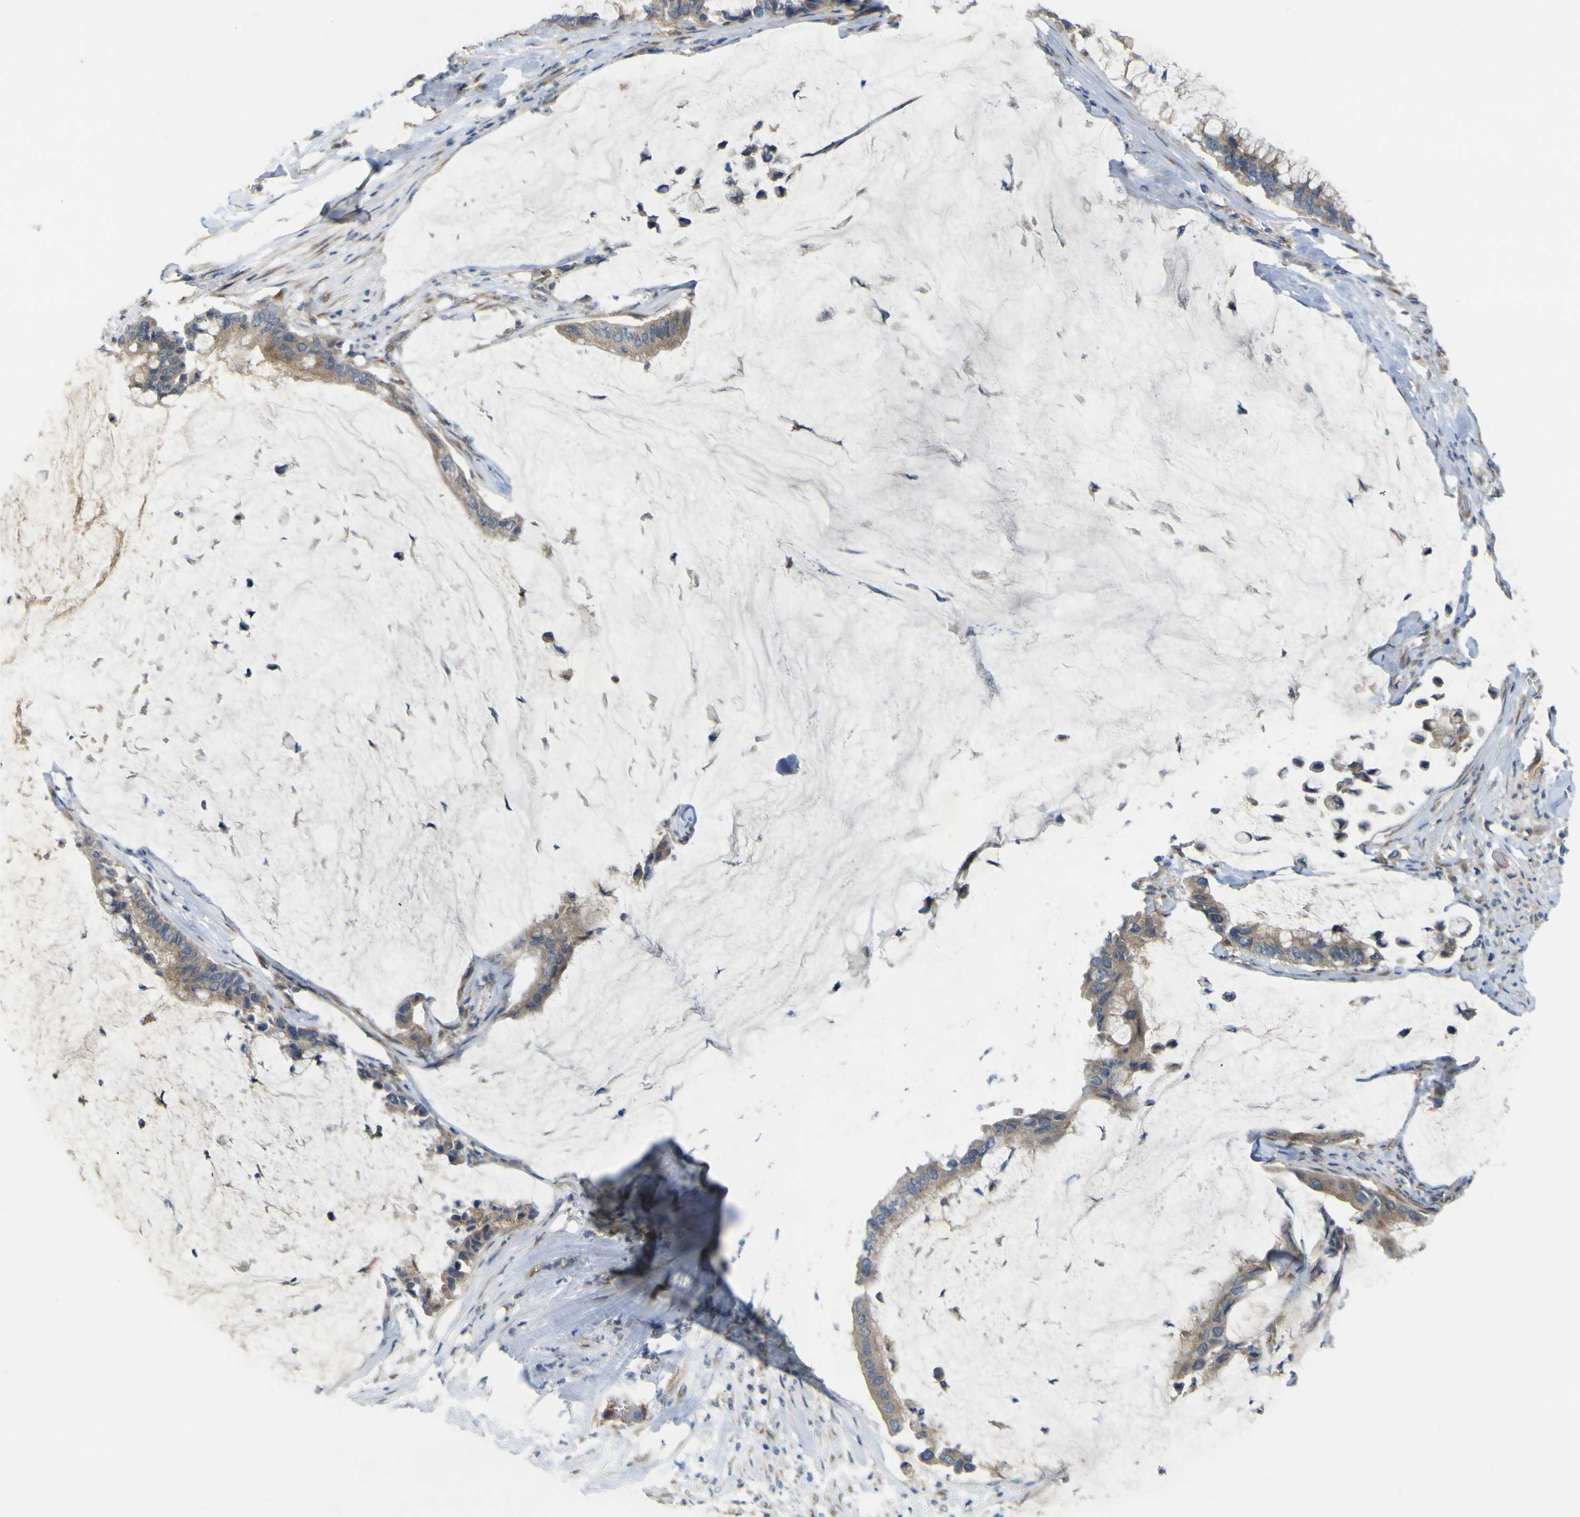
{"staining": {"intensity": "weak", "quantity": ">75%", "location": "cytoplasmic/membranous"}, "tissue": "pancreatic cancer", "cell_type": "Tumor cells", "image_type": "cancer", "snomed": [{"axis": "morphology", "description": "Adenocarcinoma, NOS"}, {"axis": "topography", "description": "Pancreas"}], "caption": "High-power microscopy captured an immunohistochemistry photomicrograph of pancreatic cancer (adenocarcinoma), revealing weak cytoplasmic/membranous positivity in about >75% of tumor cells. The protein of interest is stained brown, and the nuclei are stained in blue (DAB (3,3'-diaminobenzidine) IHC with brightfield microscopy, high magnification).", "gene": "IGF2R", "patient": {"sex": "male", "age": 41}}